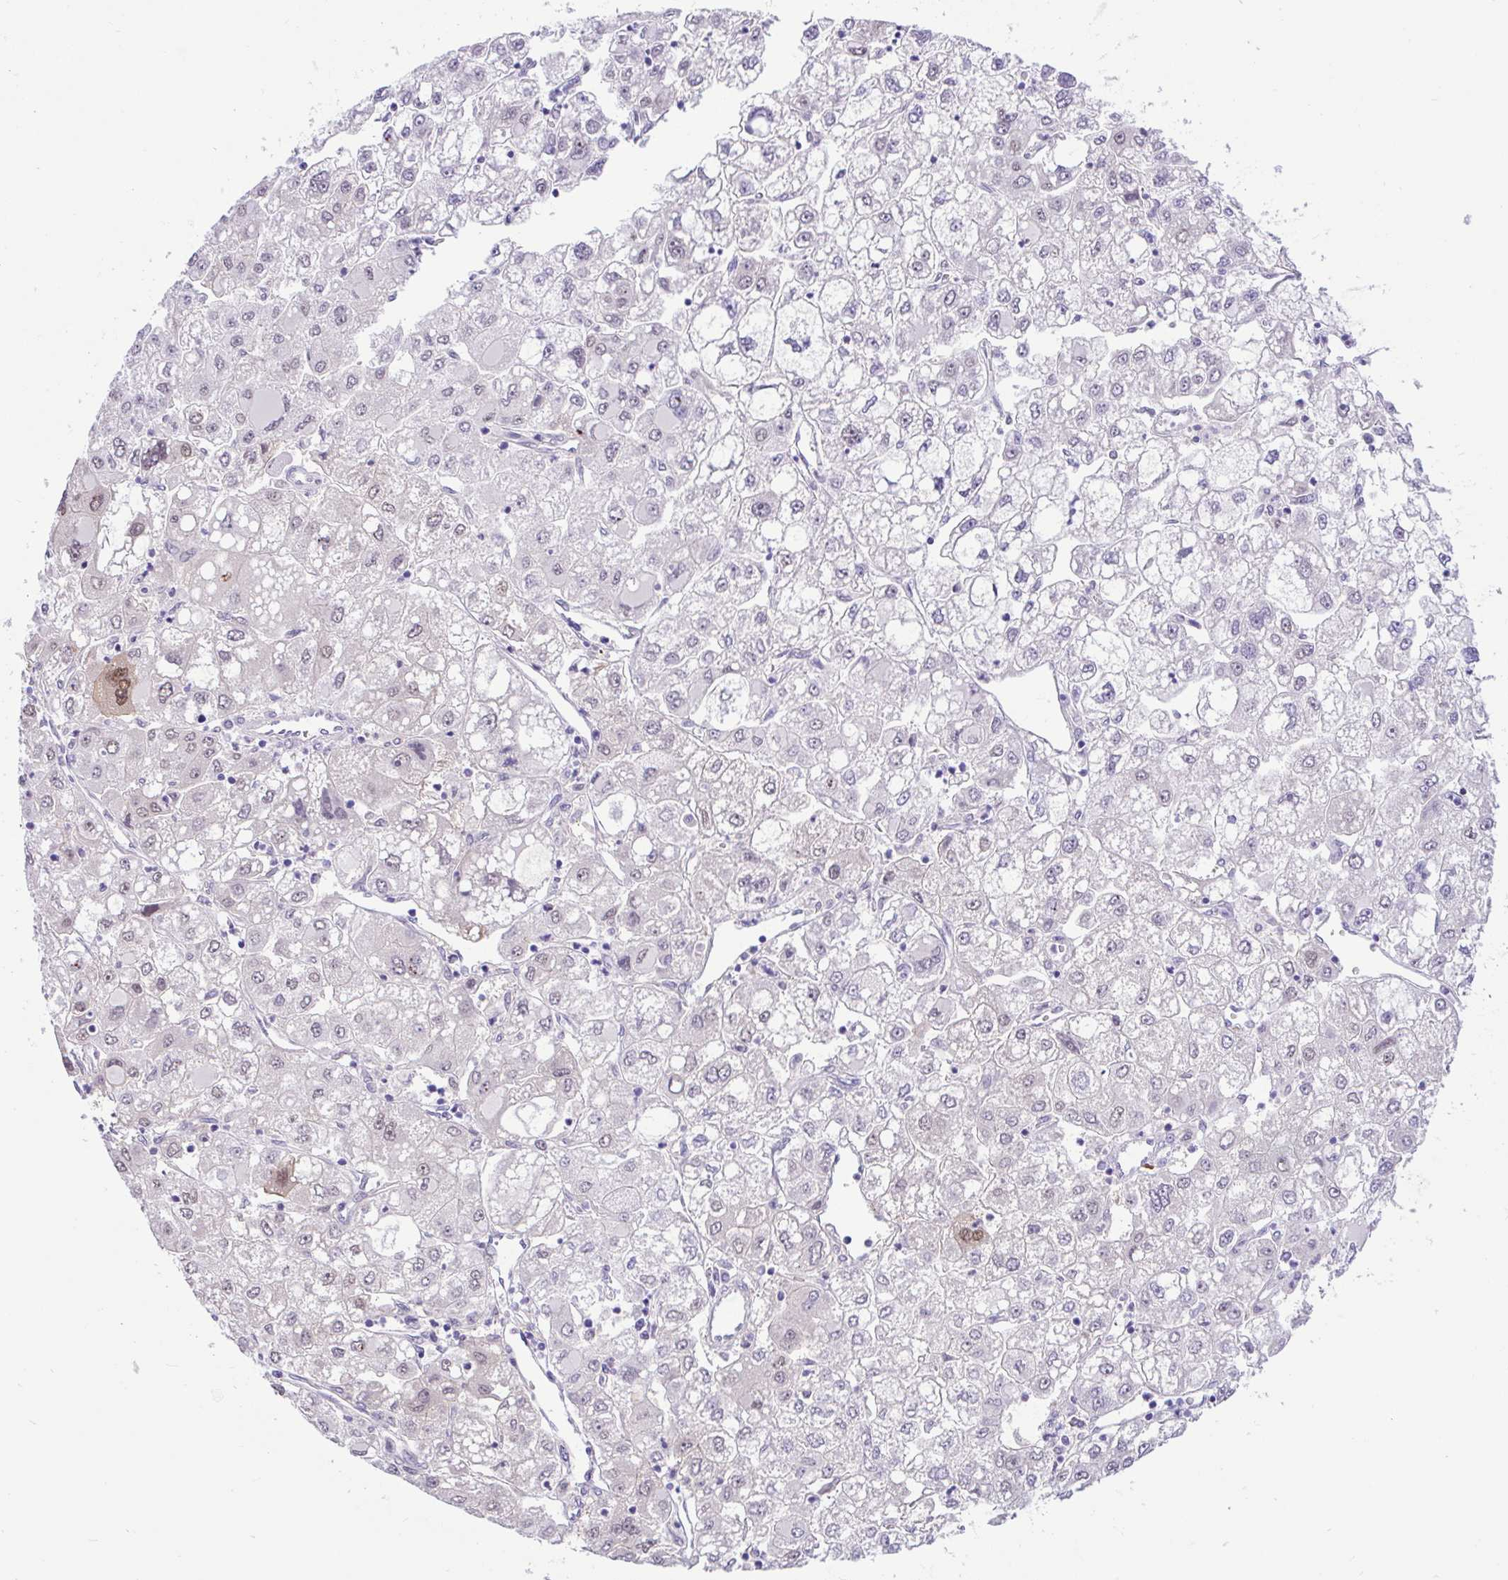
{"staining": {"intensity": "negative", "quantity": "none", "location": "none"}, "tissue": "liver cancer", "cell_type": "Tumor cells", "image_type": "cancer", "snomed": [{"axis": "morphology", "description": "Carcinoma, Hepatocellular, NOS"}, {"axis": "topography", "description": "Liver"}], "caption": "This histopathology image is of hepatocellular carcinoma (liver) stained with IHC to label a protein in brown with the nuclei are counter-stained blue. There is no positivity in tumor cells.", "gene": "ZNF485", "patient": {"sex": "male", "age": 40}}